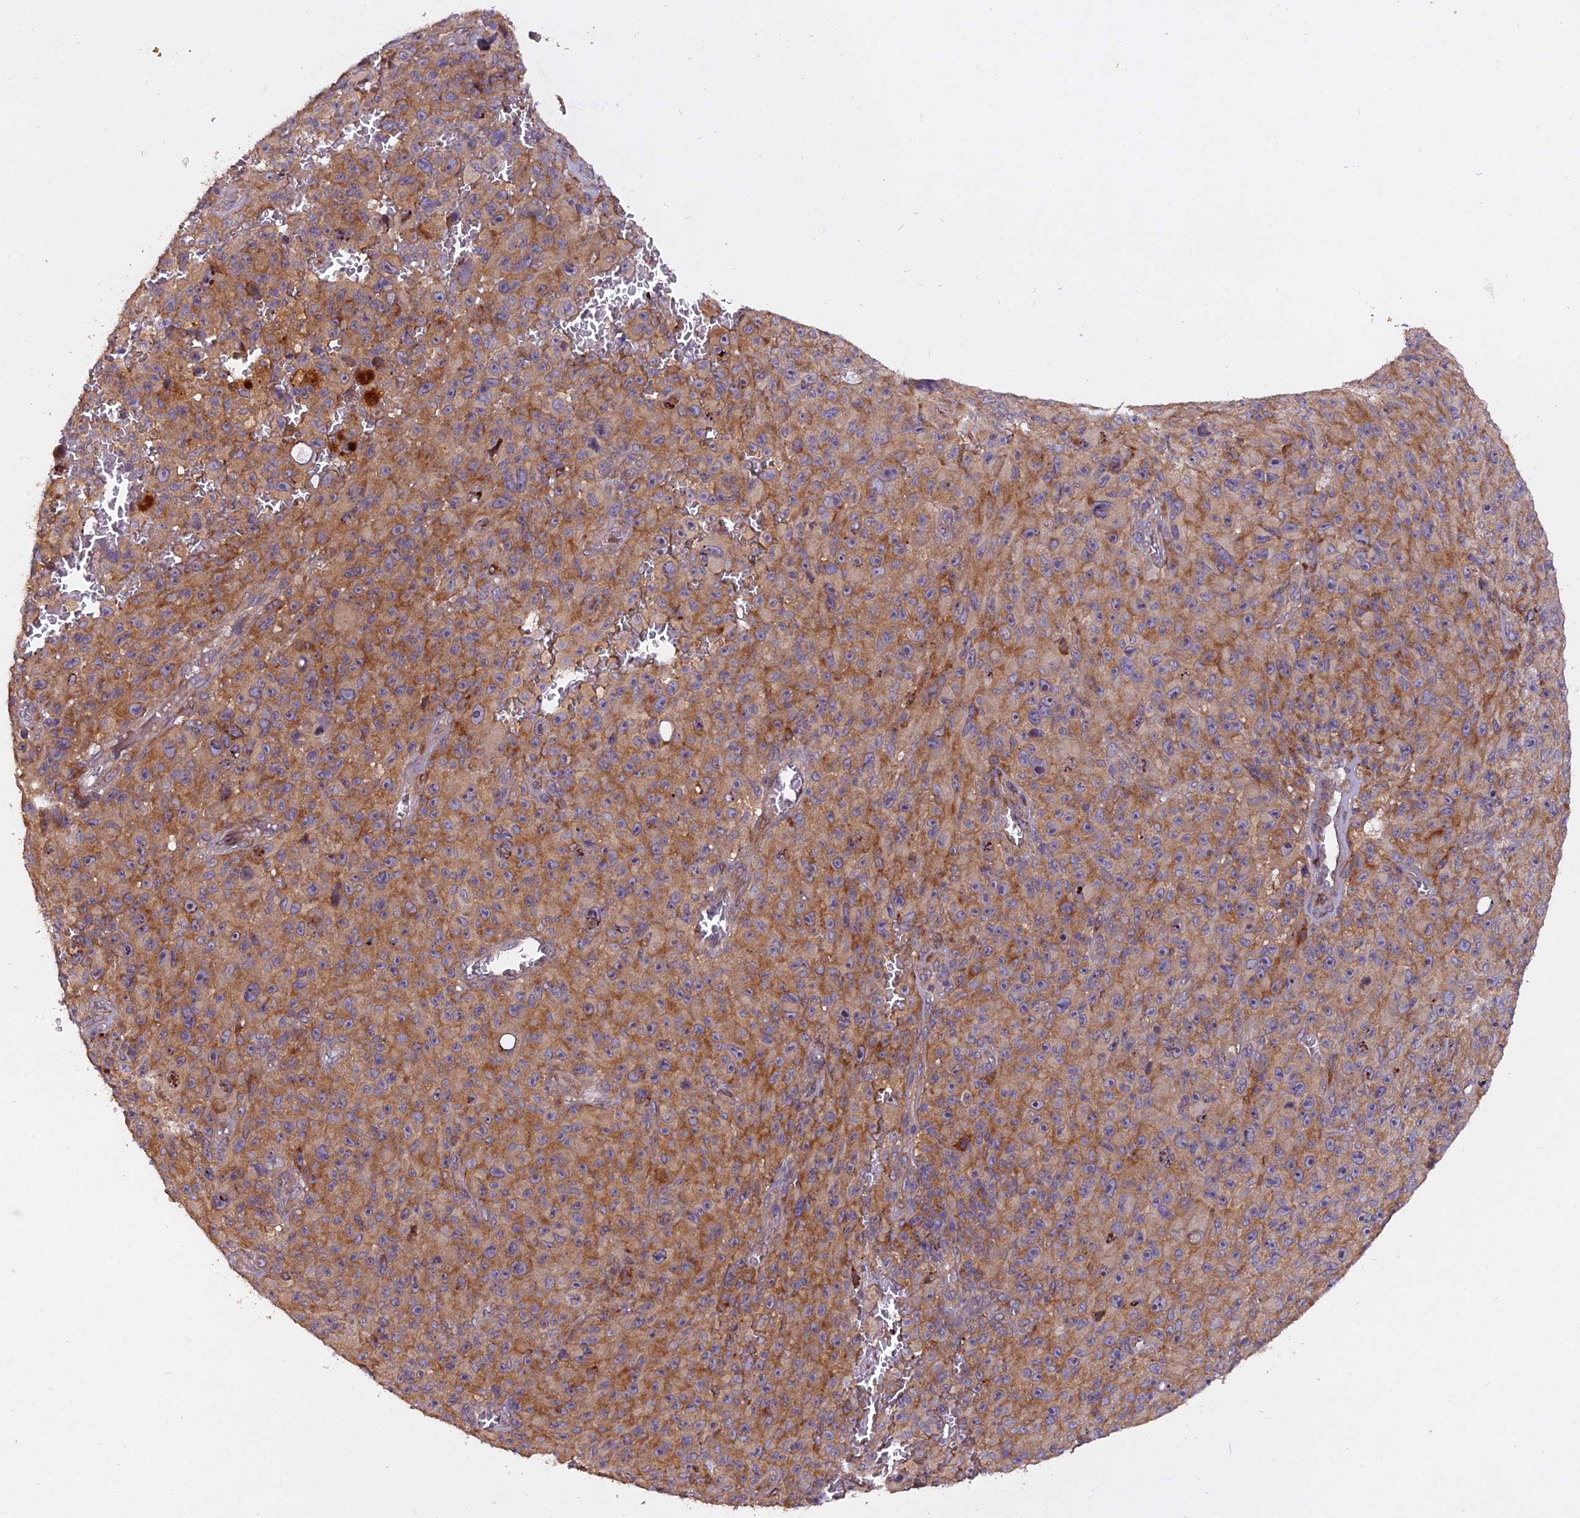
{"staining": {"intensity": "moderate", "quantity": "25%-75%", "location": "cytoplasmic/membranous"}, "tissue": "melanoma", "cell_type": "Tumor cells", "image_type": "cancer", "snomed": [{"axis": "morphology", "description": "Malignant melanoma, NOS"}, {"axis": "topography", "description": "Skin"}], "caption": "Malignant melanoma stained with a brown dye reveals moderate cytoplasmic/membranous positive expression in about 25%-75% of tumor cells.", "gene": "CENPL", "patient": {"sex": "female", "age": 82}}